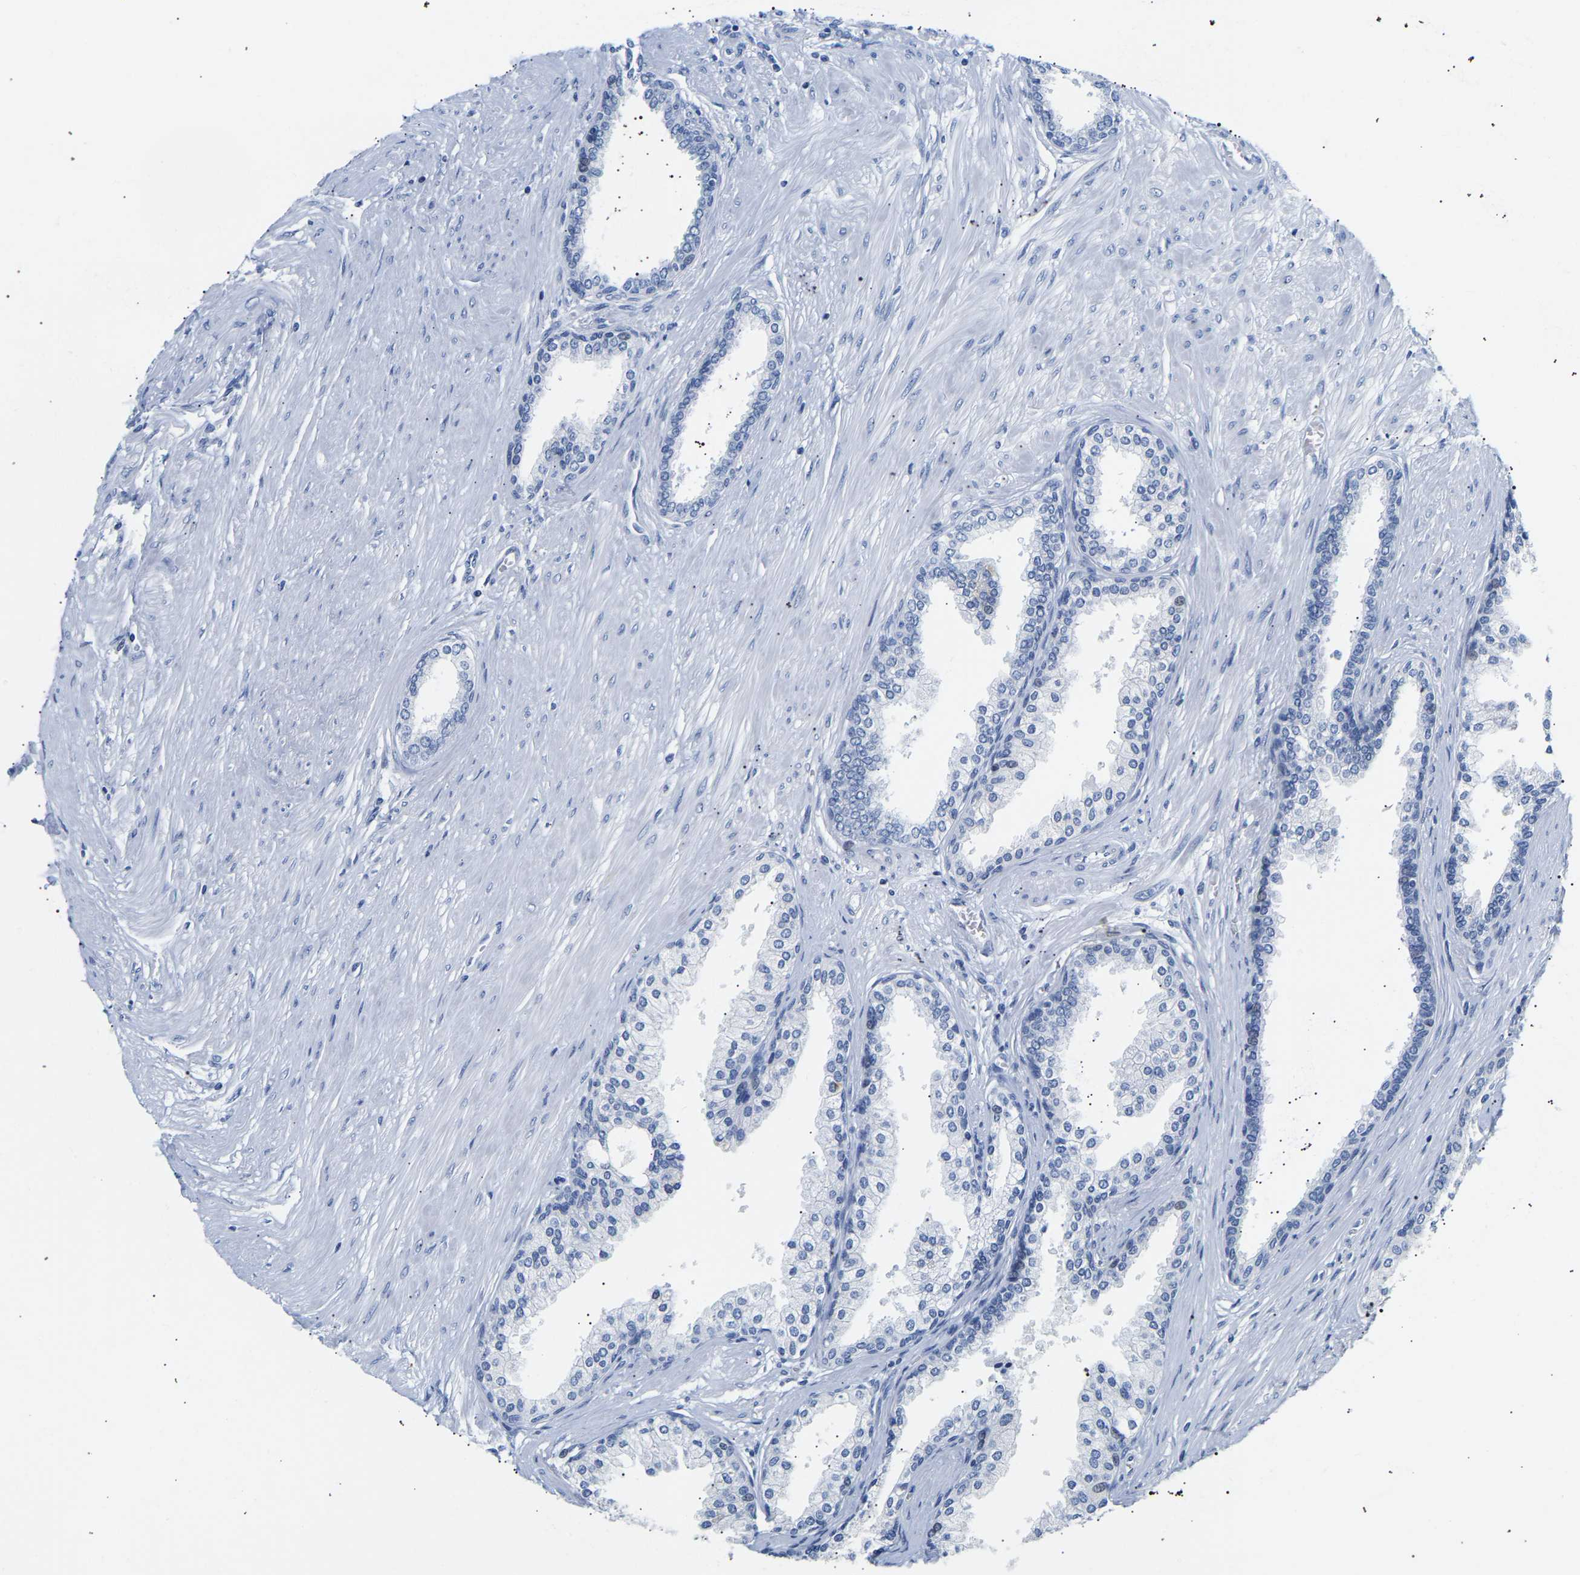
{"staining": {"intensity": "negative", "quantity": "none", "location": "none"}, "tissue": "prostate cancer", "cell_type": "Tumor cells", "image_type": "cancer", "snomed": [{"axis": "morphology", "description": "Adenocarcinoma, Low grade"}, {"axis": "topography", "description": "Prostate"}], "caption": "Image shows no protein expression in tumor cells of prostate low-grade adenocarcinoma tissue.", "gene": "SPINK2", "patient": {"sex": "male", "age": 57}}